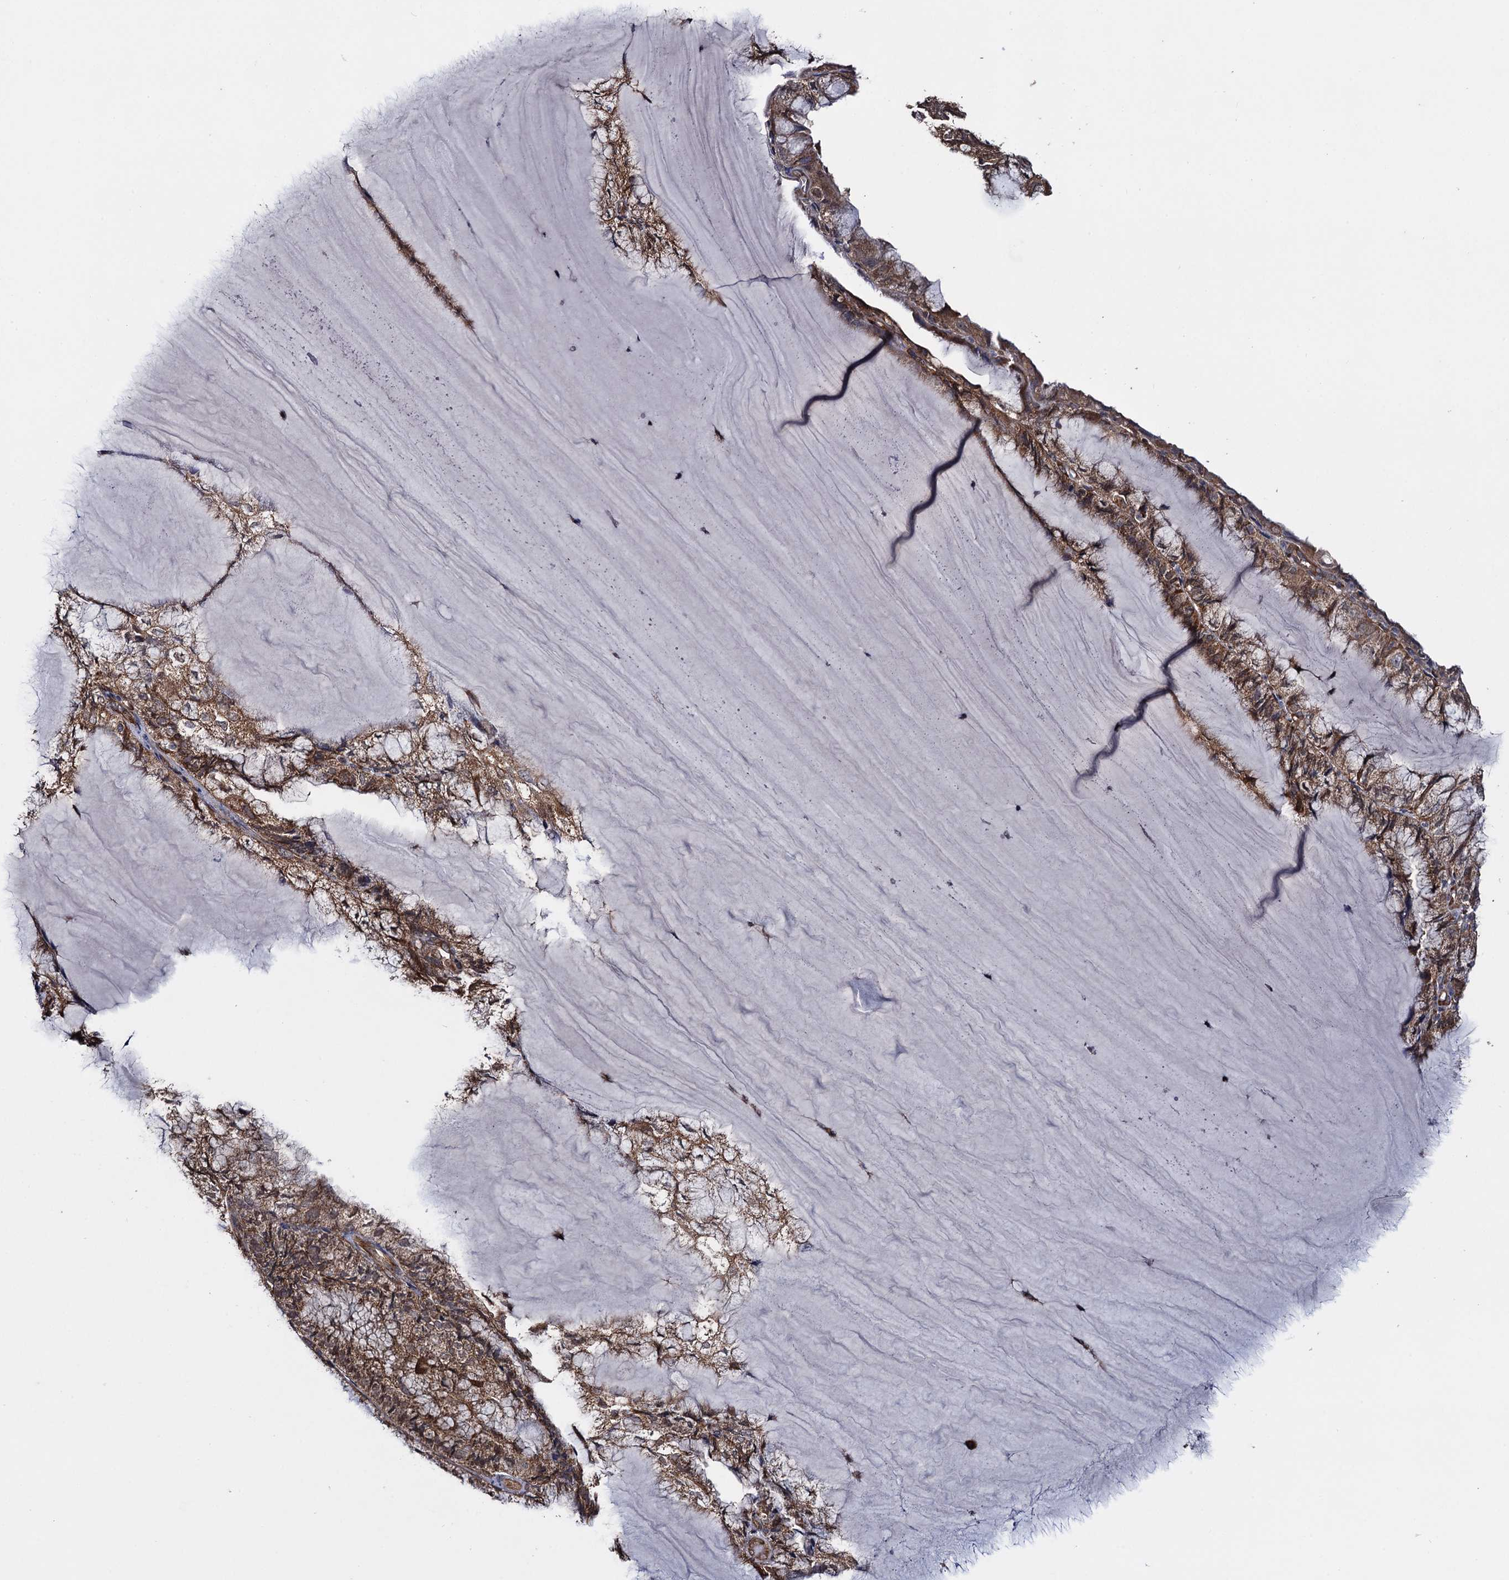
{"staining": {"intensity": "moderate", "quantity": ">75%", "location": "cytoplasmic/membranous"}, "tissue": "endometrial cancer", "cell_type": "Tumor cells", "image_type": "cancer", "snomed": [{"axis": "morphology", "description": "Adenocarcinoma, NOS"}, {"axis": "topography", "description": "Endometrium"}], "caption": "This is a photomicrograph of IHC staining of adenocarcinoma (endometrial), which shows moderate positivity in the cytoplasmic/membranous of tumor cells.", "gene": "HAUS1", "patient": {"sex": "female", "age": 81}}